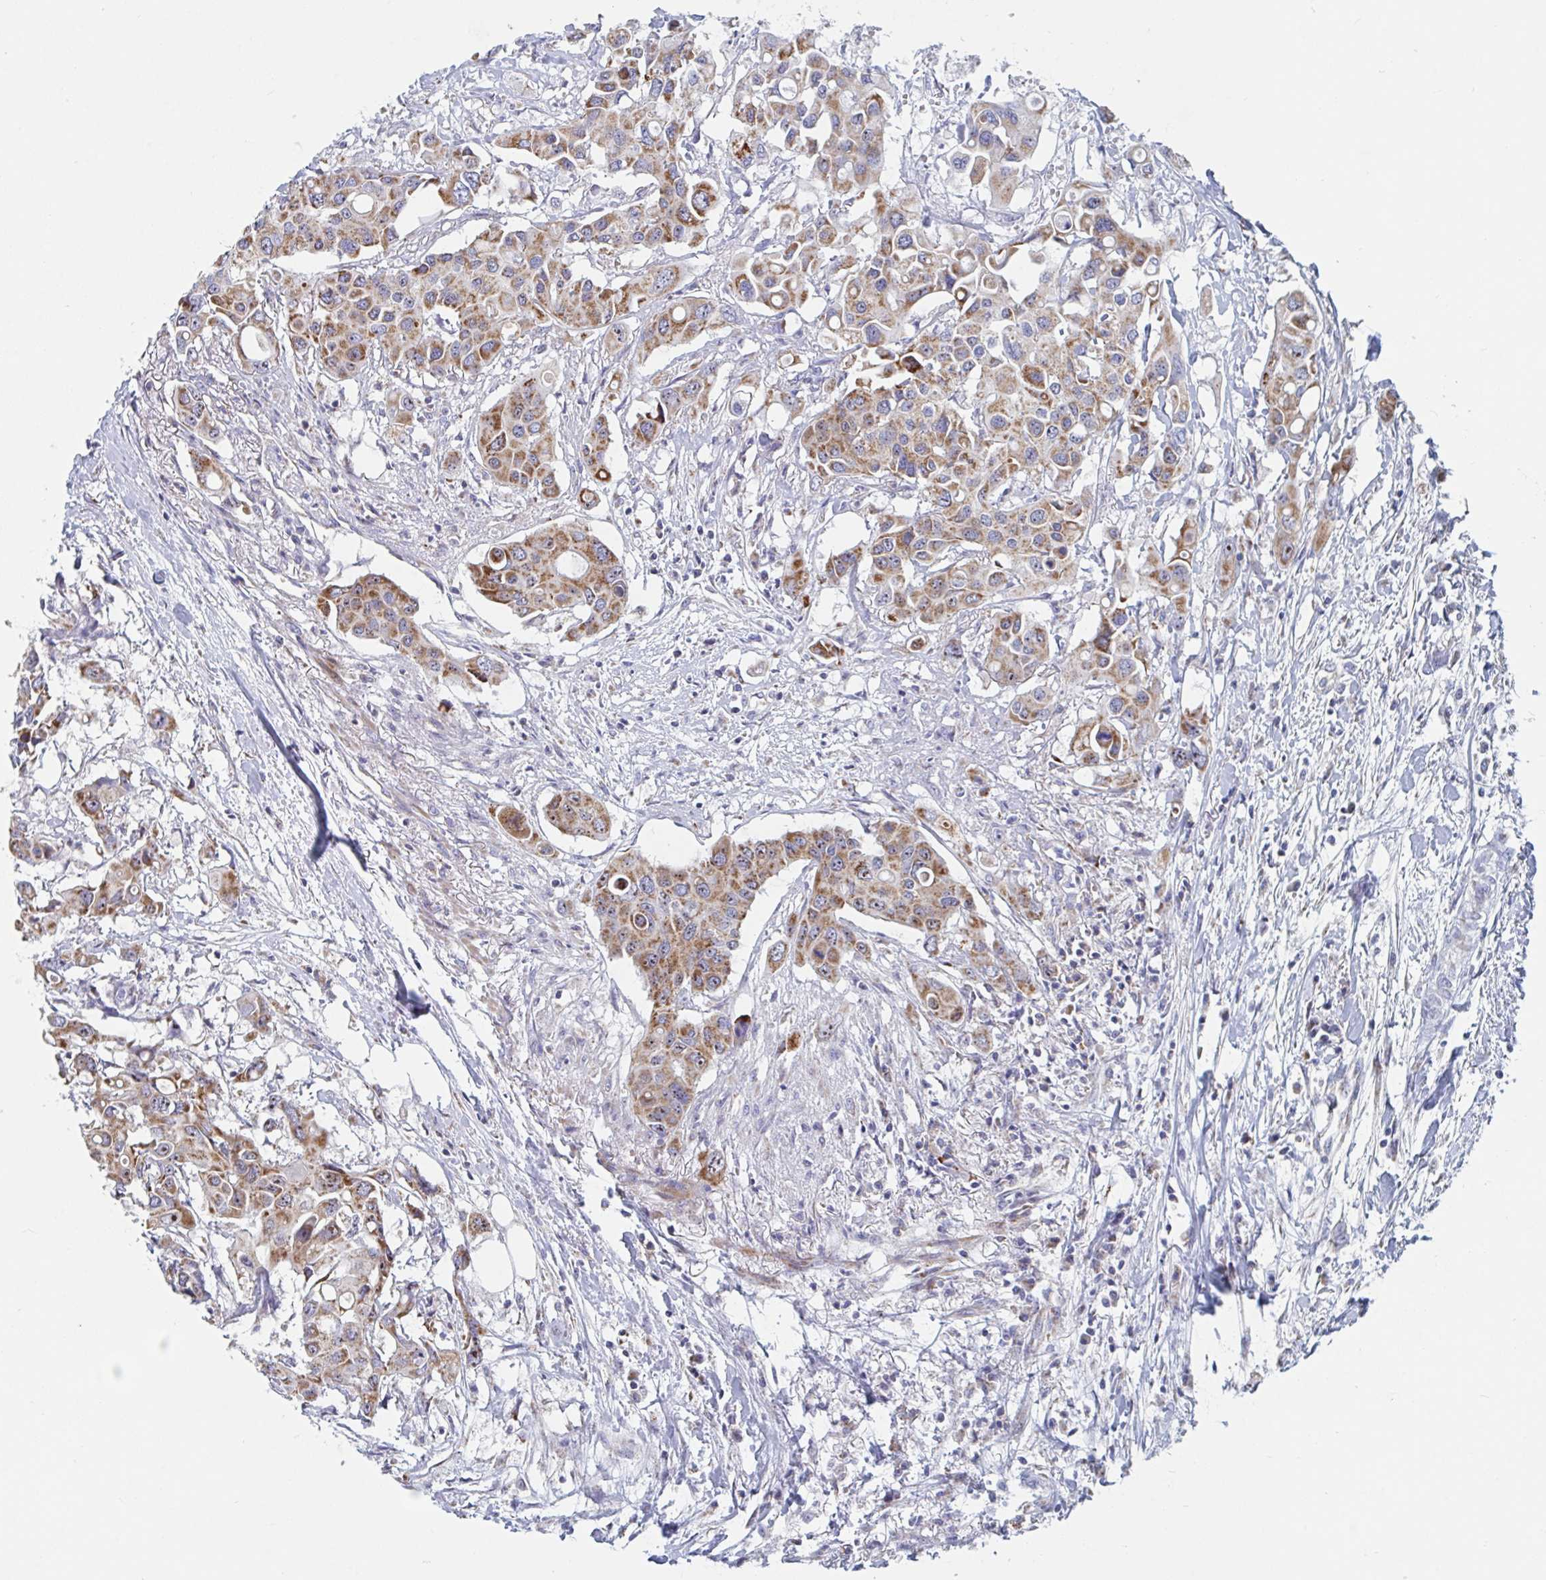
{"staining": {"intensity": "moderate", "quantity": ">75%", "location": "cytoplasmic/membranous,nuclear"}, "tissue": "colorectal cancer", "cell_type": "Tumor cells", "image_type": "cancer", "snomed": [{"axis": "morphology", "description": "Adenocarcinoma, NOS"}, {"axis": "topography", "description": "Colon"}], "caption": "Protein analysis of adenocarcinoma (colorectal) tissue displays moderate cytoplasmic/membranous and nuclear positivity in approximately >75% of tumor cells.", "gene": "MRPL53", "patient": {"sex": "male", "age": 77}}